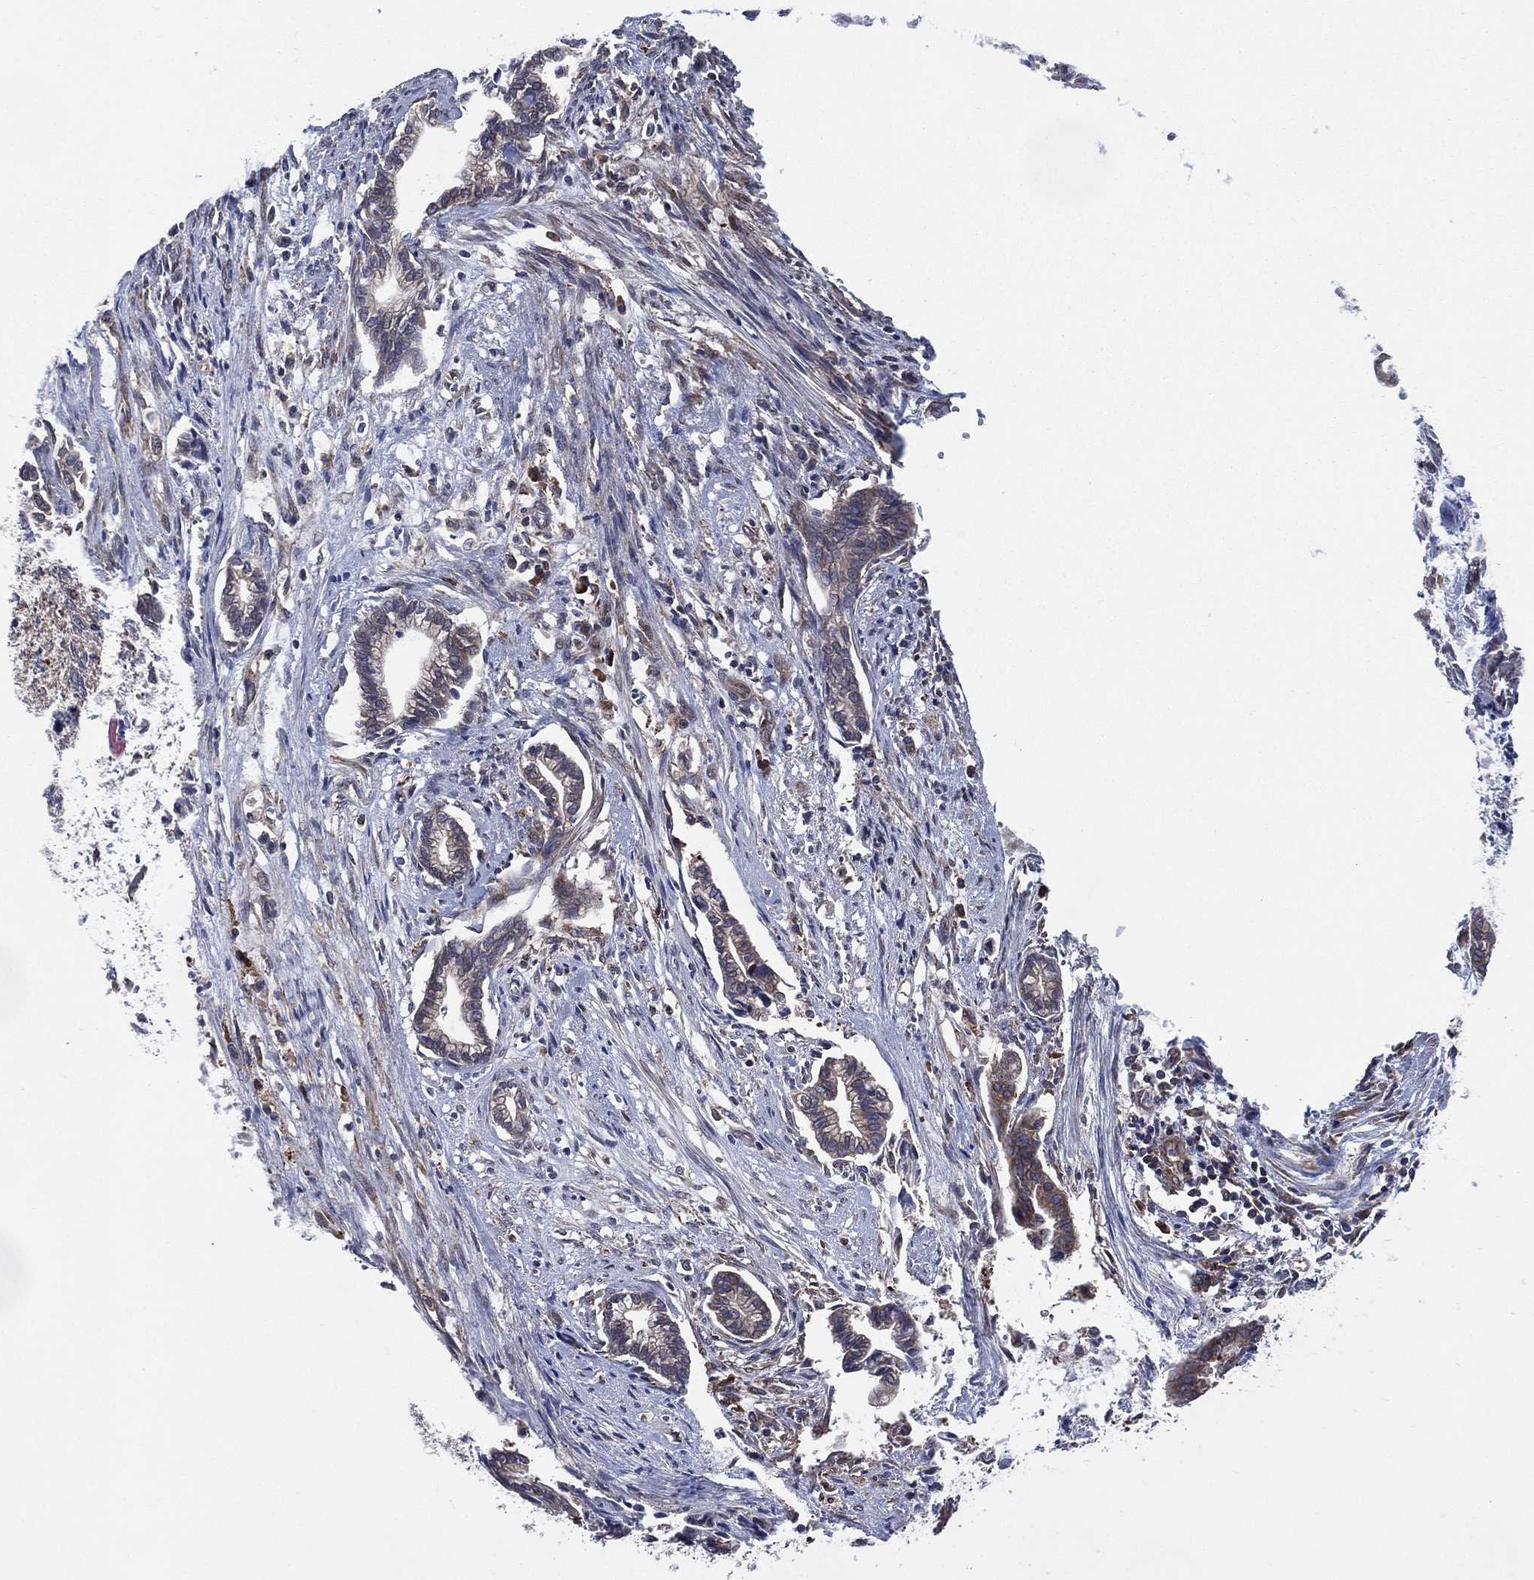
{"staining": {"intensity": "negative", "quantity": "none", "location": "none"}, "tissue": "cervical cancer", "cell_type": "Tumor cells", "image_type": "cancer", "snomed": [{"axis": "morphology", "description": "Adenocarcinoma, NOS"}, {"axis": "topography", "description": "Cervix"}], "caption": "Micrograph shows no significant protein positivity in tumor cells of cervical cancer. The staining is performed using DAB (3,3'-diaminobenzidine) brown chromogen with nuclei counter-stained in using hematoxylin.", "gene": "C2orf76", "patient": {"sex": "female", "age": 62}}